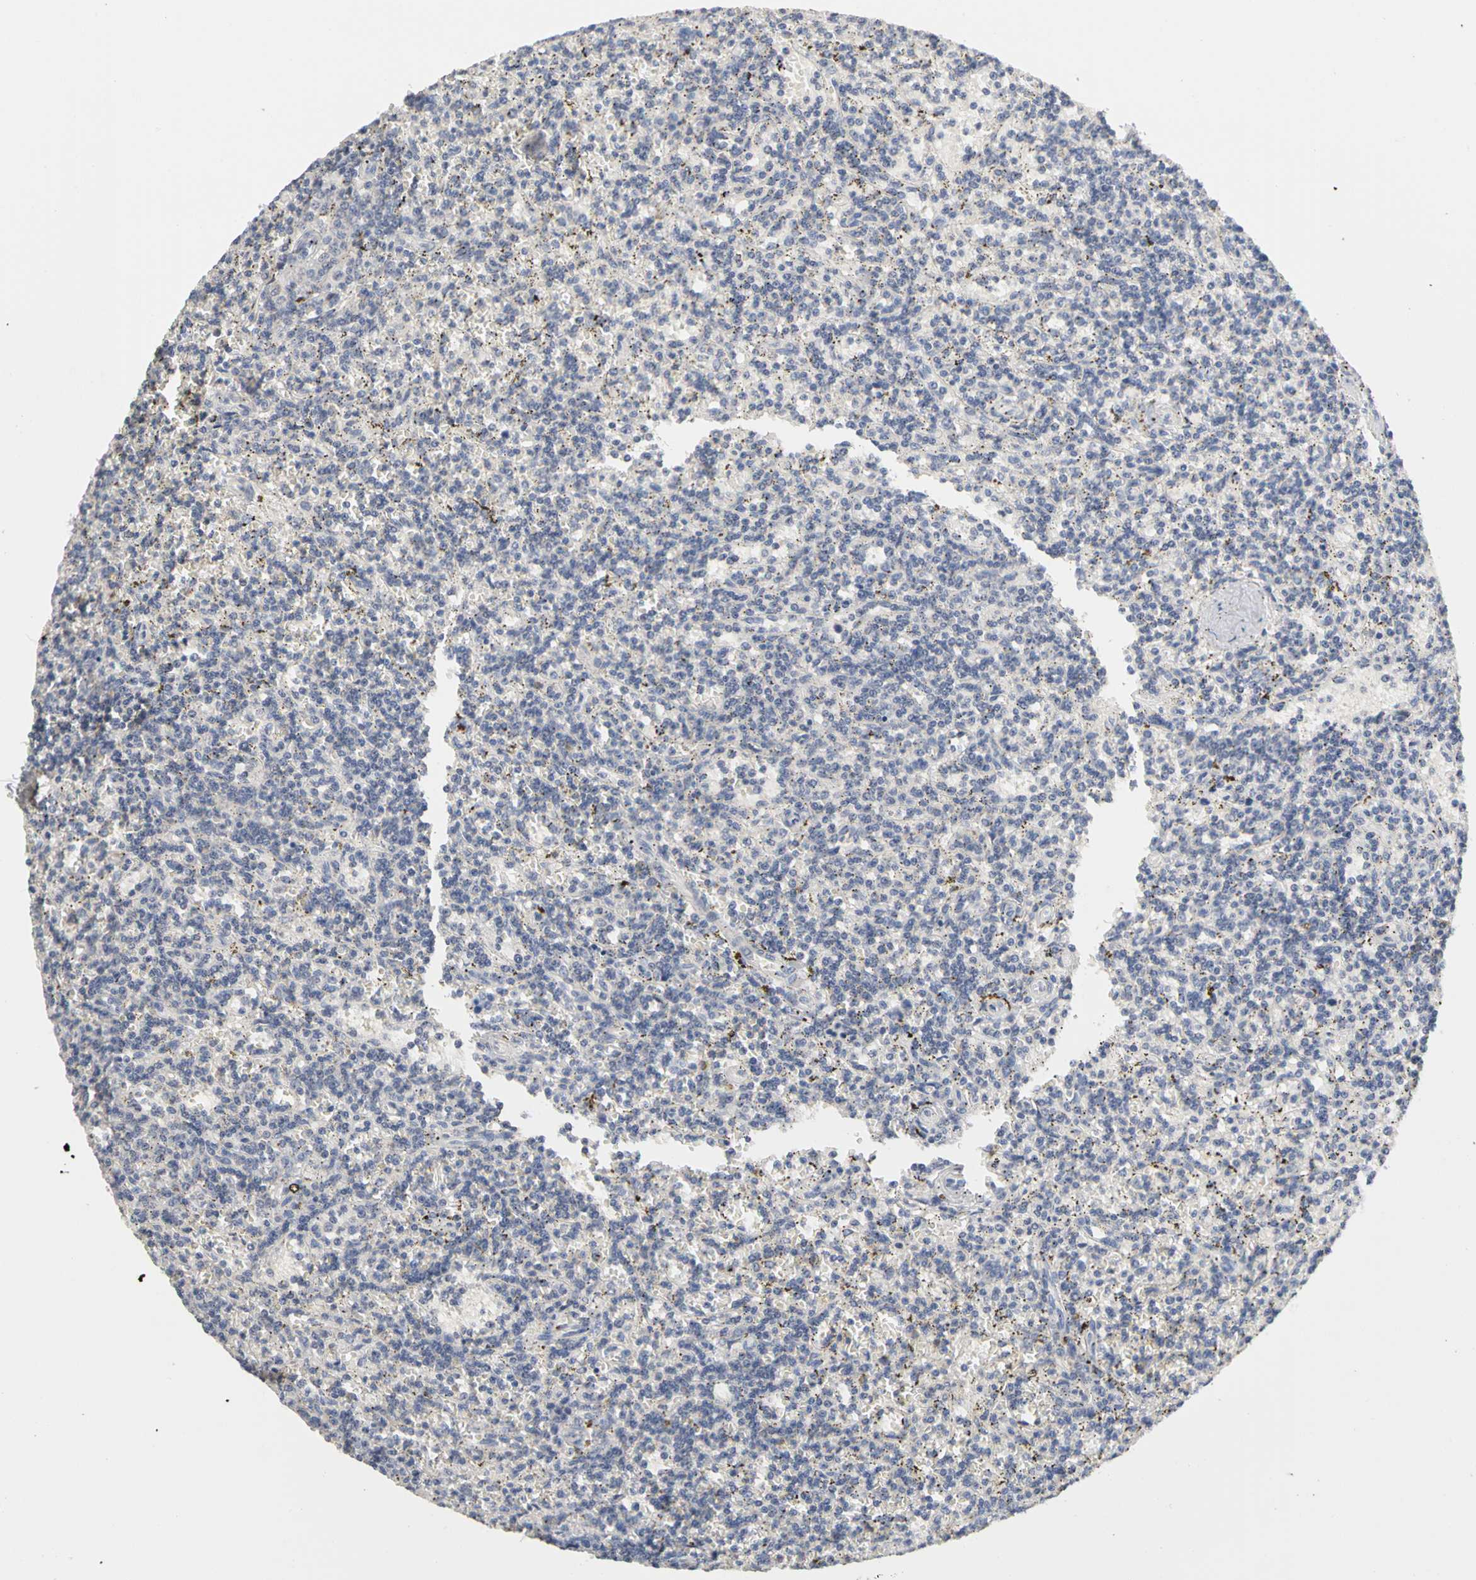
{"staining": {"intensity": "negative", "quantity": "none", "location": "none"}, "tissue": "lymphoma", "cell_type": "Tumor cells", "image_type": "cancer", "snomed": [{"axis": "morphology", "description": "Malignant lymphoma, non-Hodgkin's type, Low grade"}, {"axis": "topography", "description": "Spleen"}], "caption": "The micrograph displays no staining of tumor cells in malignant lymphoma, non-Hodgkin's type (low-grade). The staining is performed using DAB (3,3'-diaminobenzidine) brown chromogen with nuclei counter-stained in using hematoxylin.", "gene": "PGR", "patient": {"sex": "male", "age": 73}}